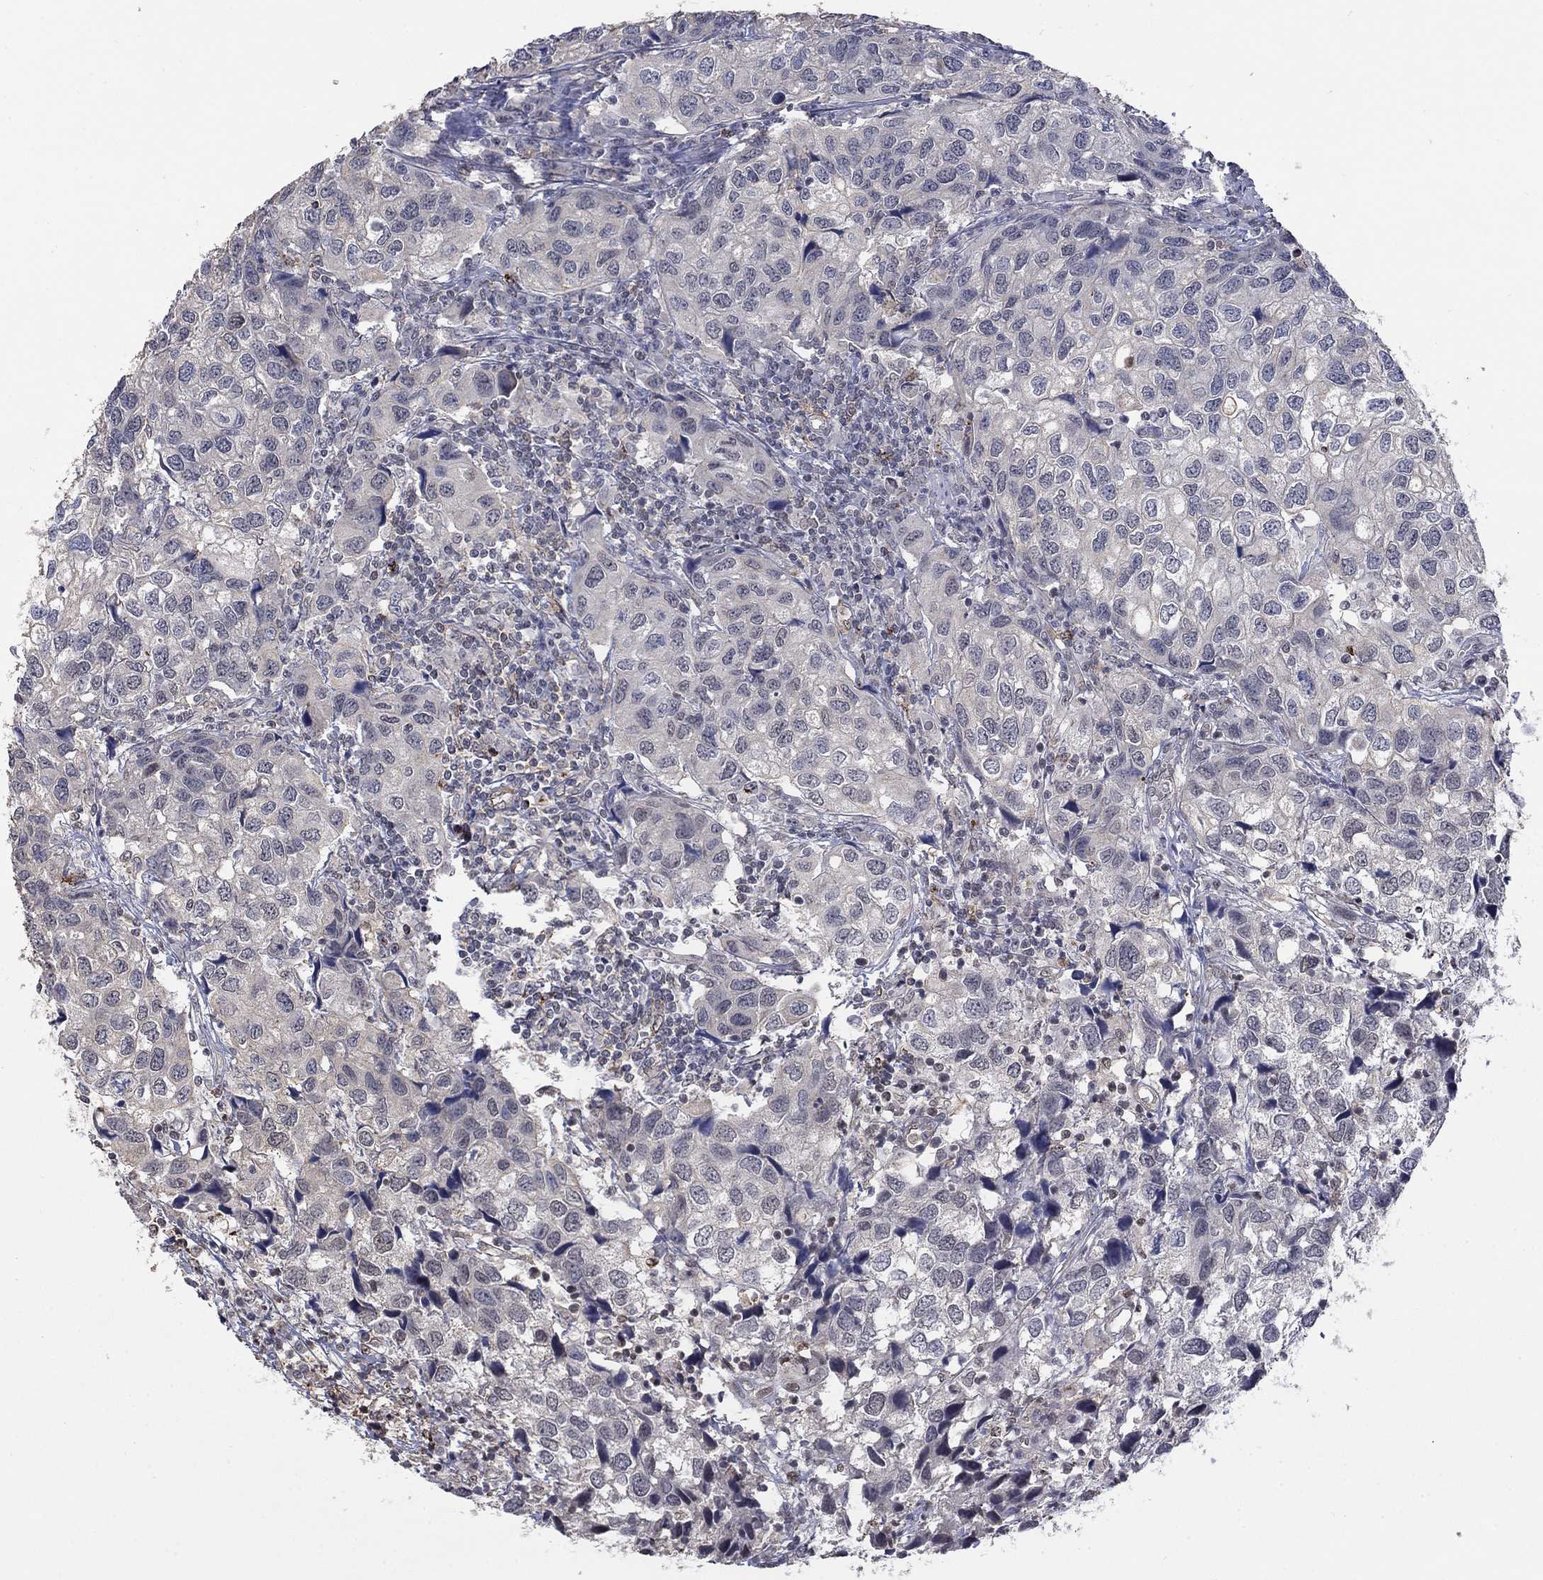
{"staining": {"intensity": "negative", "quantity": "none", "location": "none"}, "tissue": "urothelial cancer", "cell_type": "Tumor cells", "image_type": "cancer", "snomed": [{"axis": "morphology", "description": "Urothelial carcinoma, High grade"}, {"axis": "topography", "description": "Urinary bladder"}], "caption": "Human urothelial cancer stained for a protein using immunohistochemistry (IHC) displays no expression in tumor cells.", "gene": "GRIA3", "patient": {"sex": "male", "age": 79}}